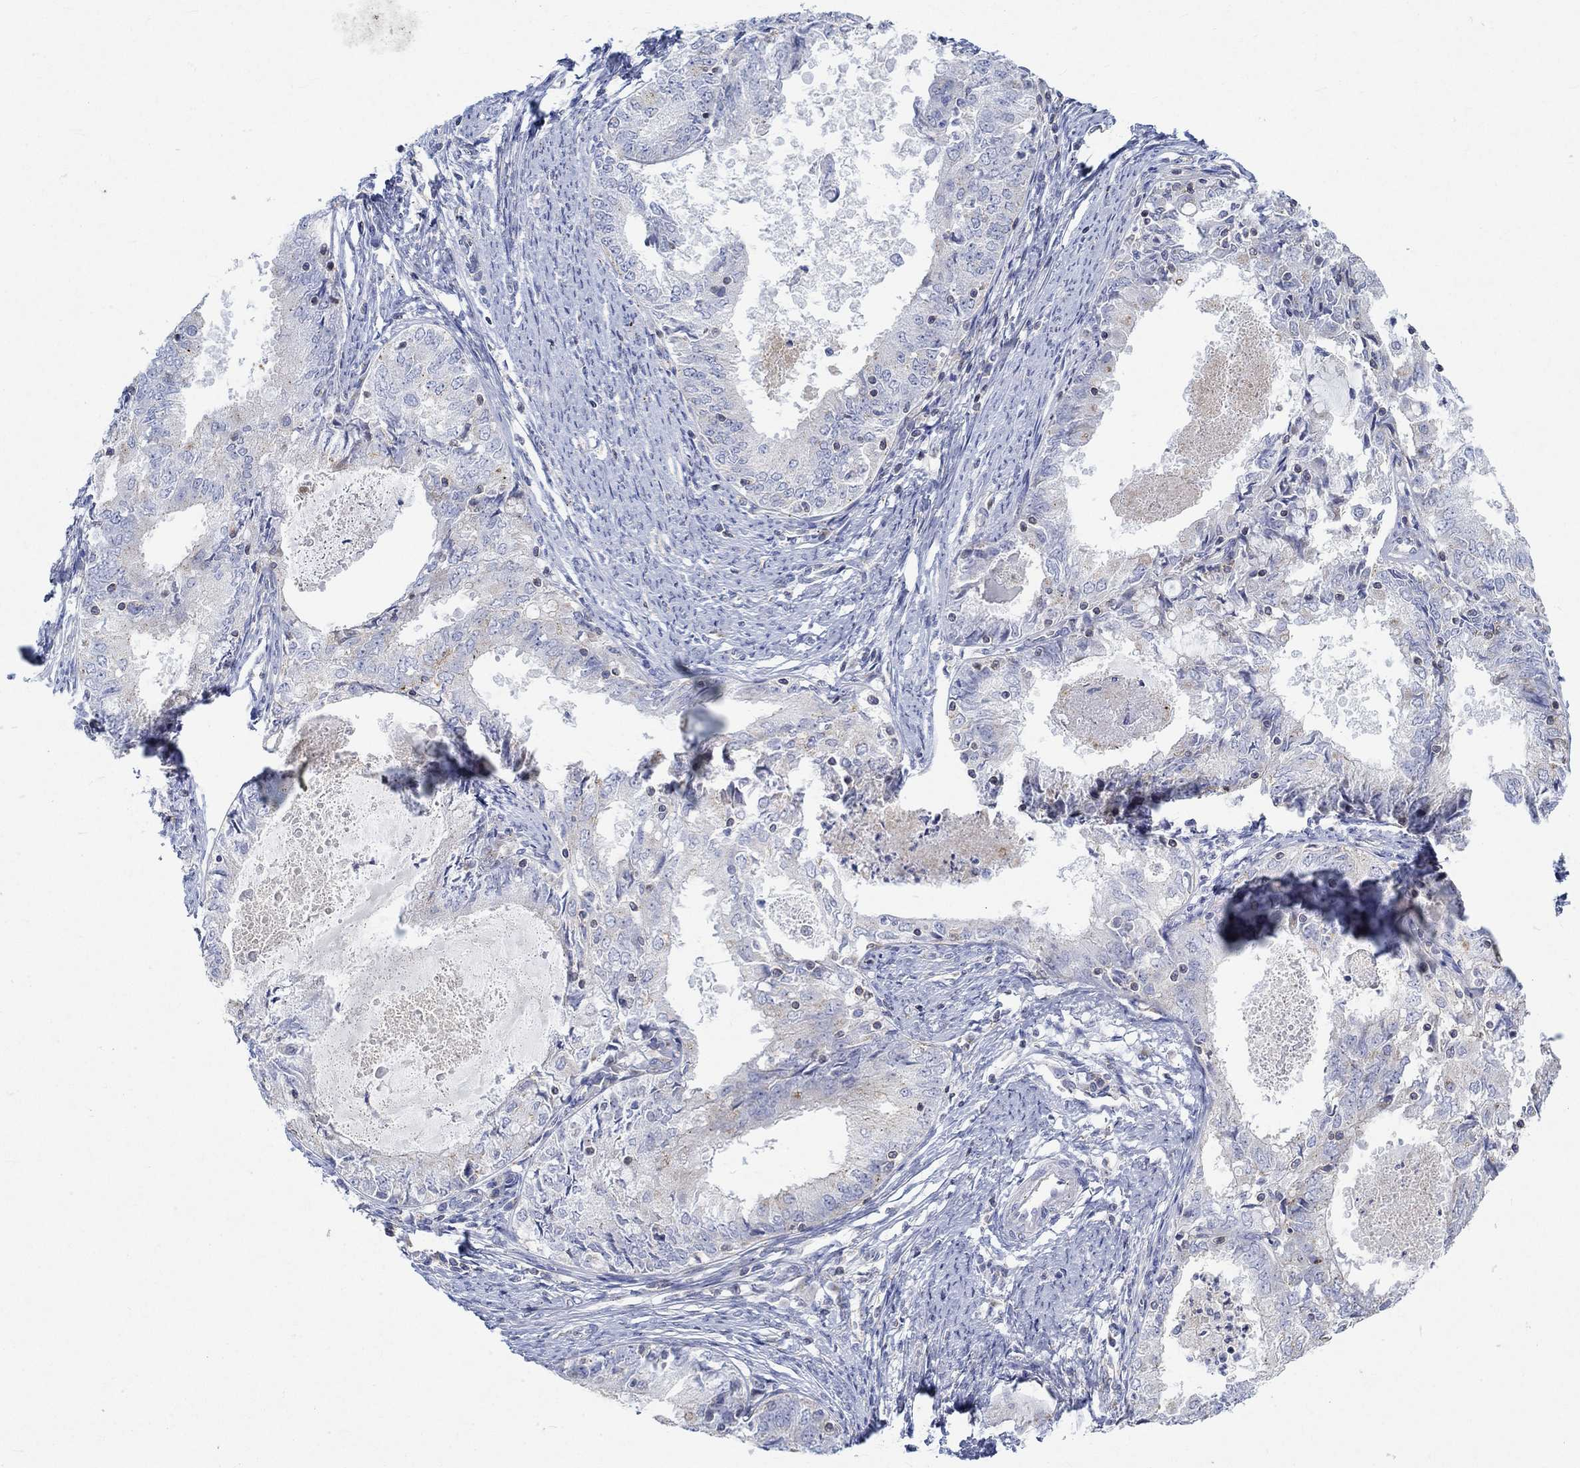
{"staining": {"intensity": "negative", "quantity": "none", "location": "none"}, "tissue": "endometrial cancer", "cell_type": "Tumor cells", "image_type": "cancer", "snomed": [{"axis": "morphology", "description": "Adenocarcinoma, NOS"}, {"axis": "topography", "description": "Endometrium"}], "caption": "IHC of human endometrial cancer reveals no positivity in tumor cells.", "gene": "NAV3", "patient": {"sex": "female", "age": 57}}